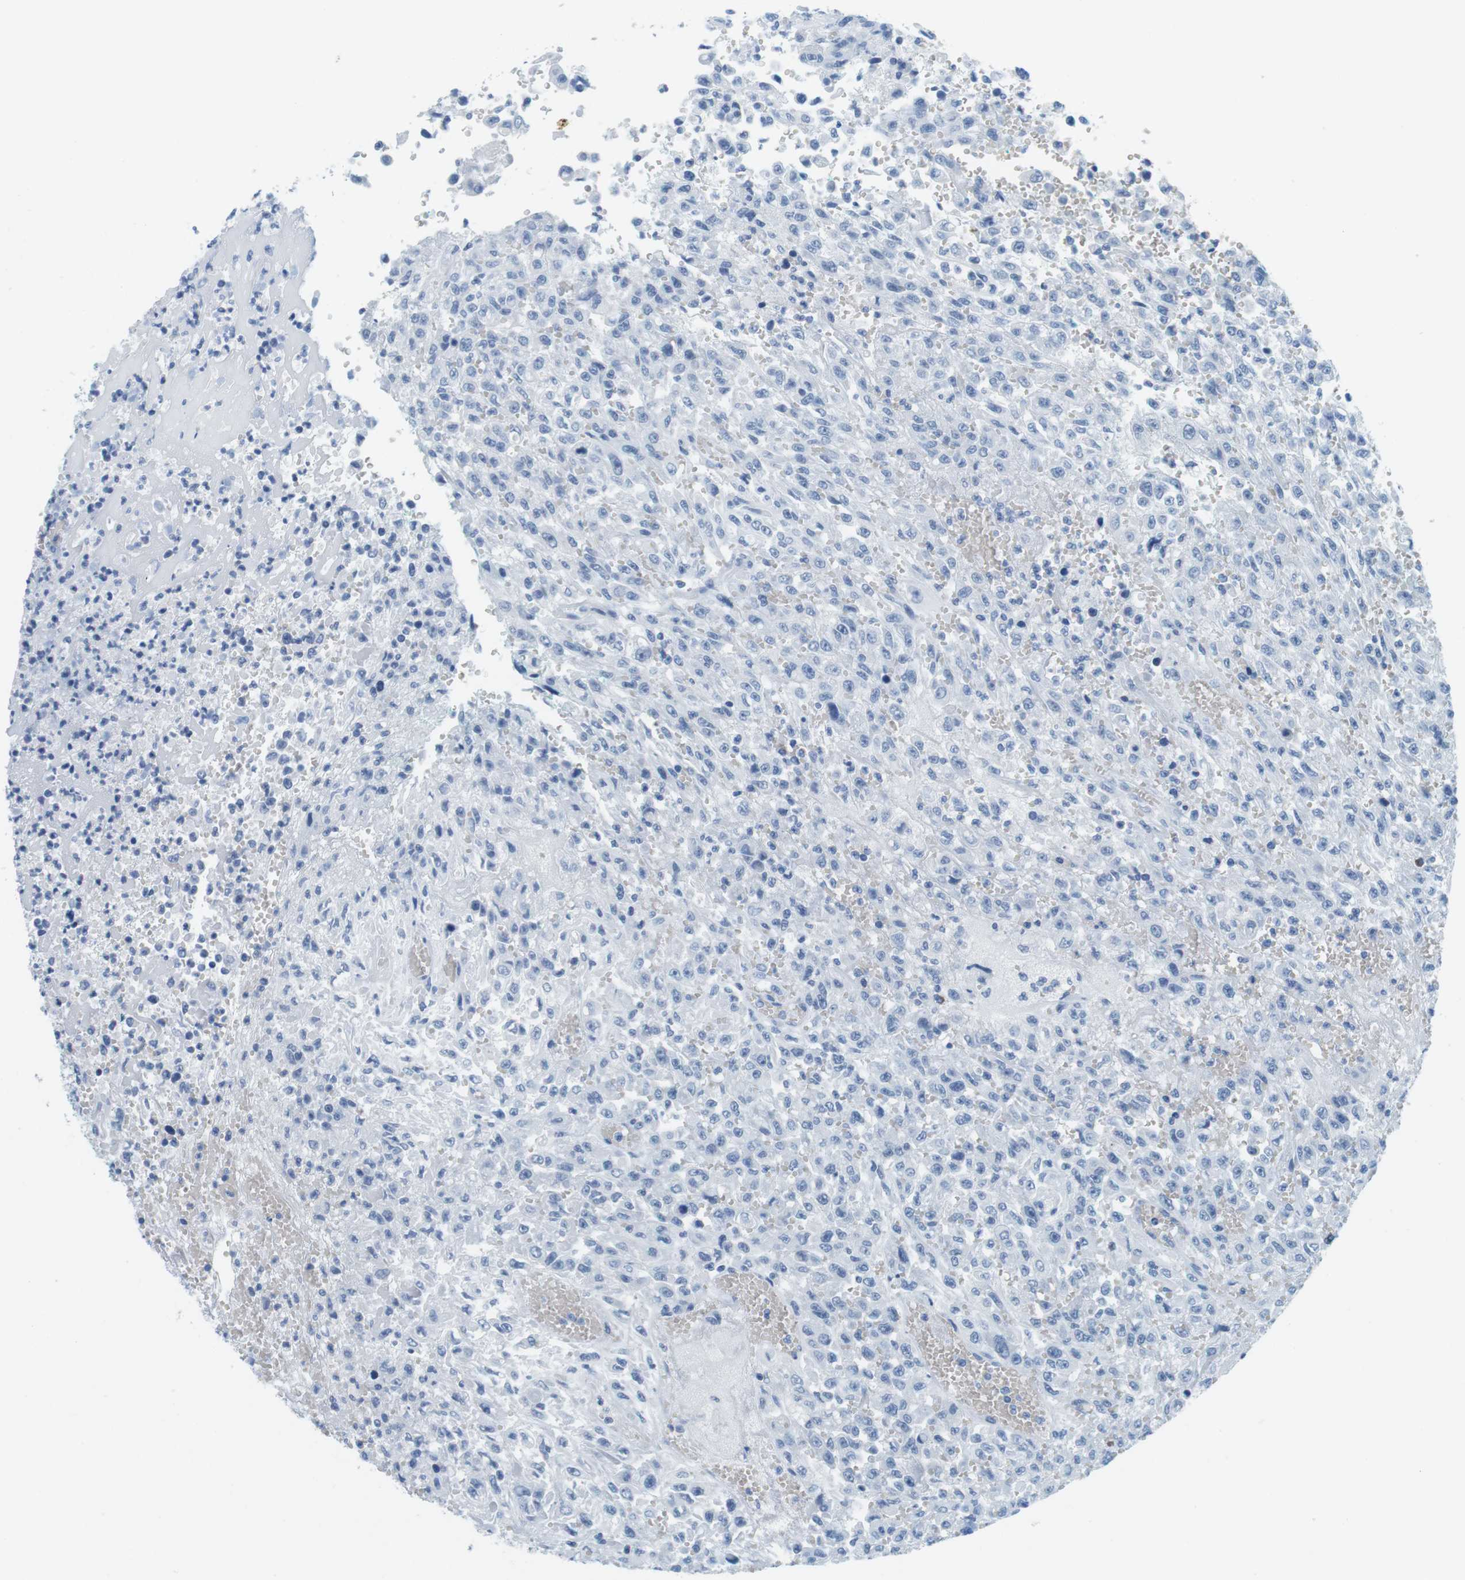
{"staining": {"intensity": "negative", "quantity": "none", "location": "none"}, "tissue": "urothelial cancer", "cell_type": "Tumor cells", "image_type": "cancer", "snomed": [{"axis": "morphology", "description": "Urothelial carcinoma, High grade"}, {"axis": "topography", "description": "Urinary bladder"}], "caption": "Immunohistochemistry (IHC) photomicrograph of neoplastic tissue: urothelial cancer stained with DAB shows no significant protein expression in tumor cells. (IHC, brightfield microscopy, high magnification).", "gene": "CYP2C9", "patient": {"sex": "male", "age": 46}}